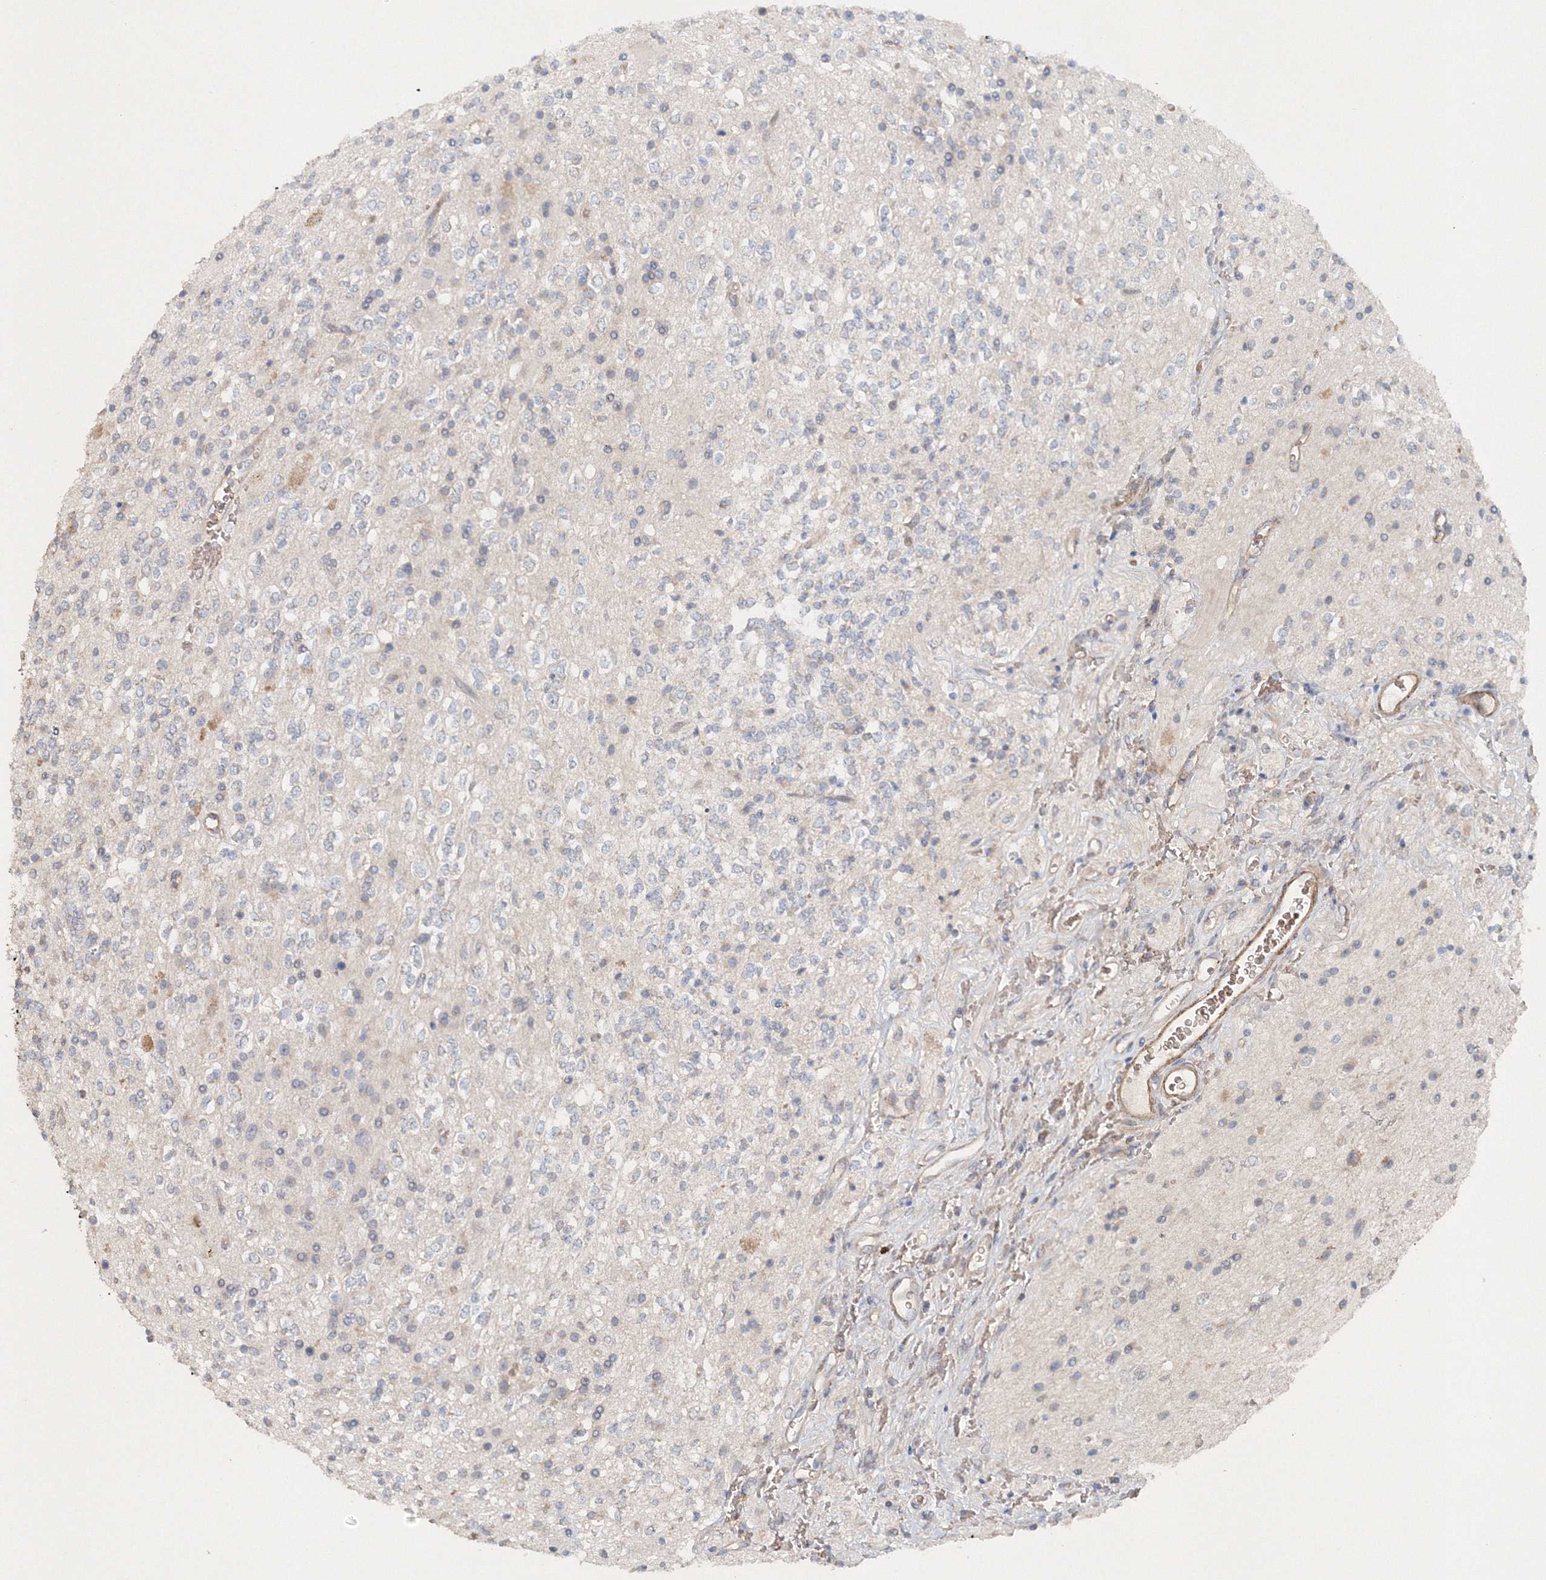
{"staining": {"intensity": "negative", "quantity": "none", "location": "none"}, "tissue": "glioma", "cell_type": "Tumor cells", "image_type": "cancer", "snomed": [{"axis": "morphology", "description": "Glioma, malignant, High grade"}, {"axis": "topography", "description": "Brain"}], "caption": "An immunohistochemistry micrograph of glioma is shown. There is no staining in tumor cells of glioma. (Immunohistochemistry (ihc), brightfield microscopy, high magnification).", "gene": "NALF2", "patient": {"sex": "male", "age": 34}}